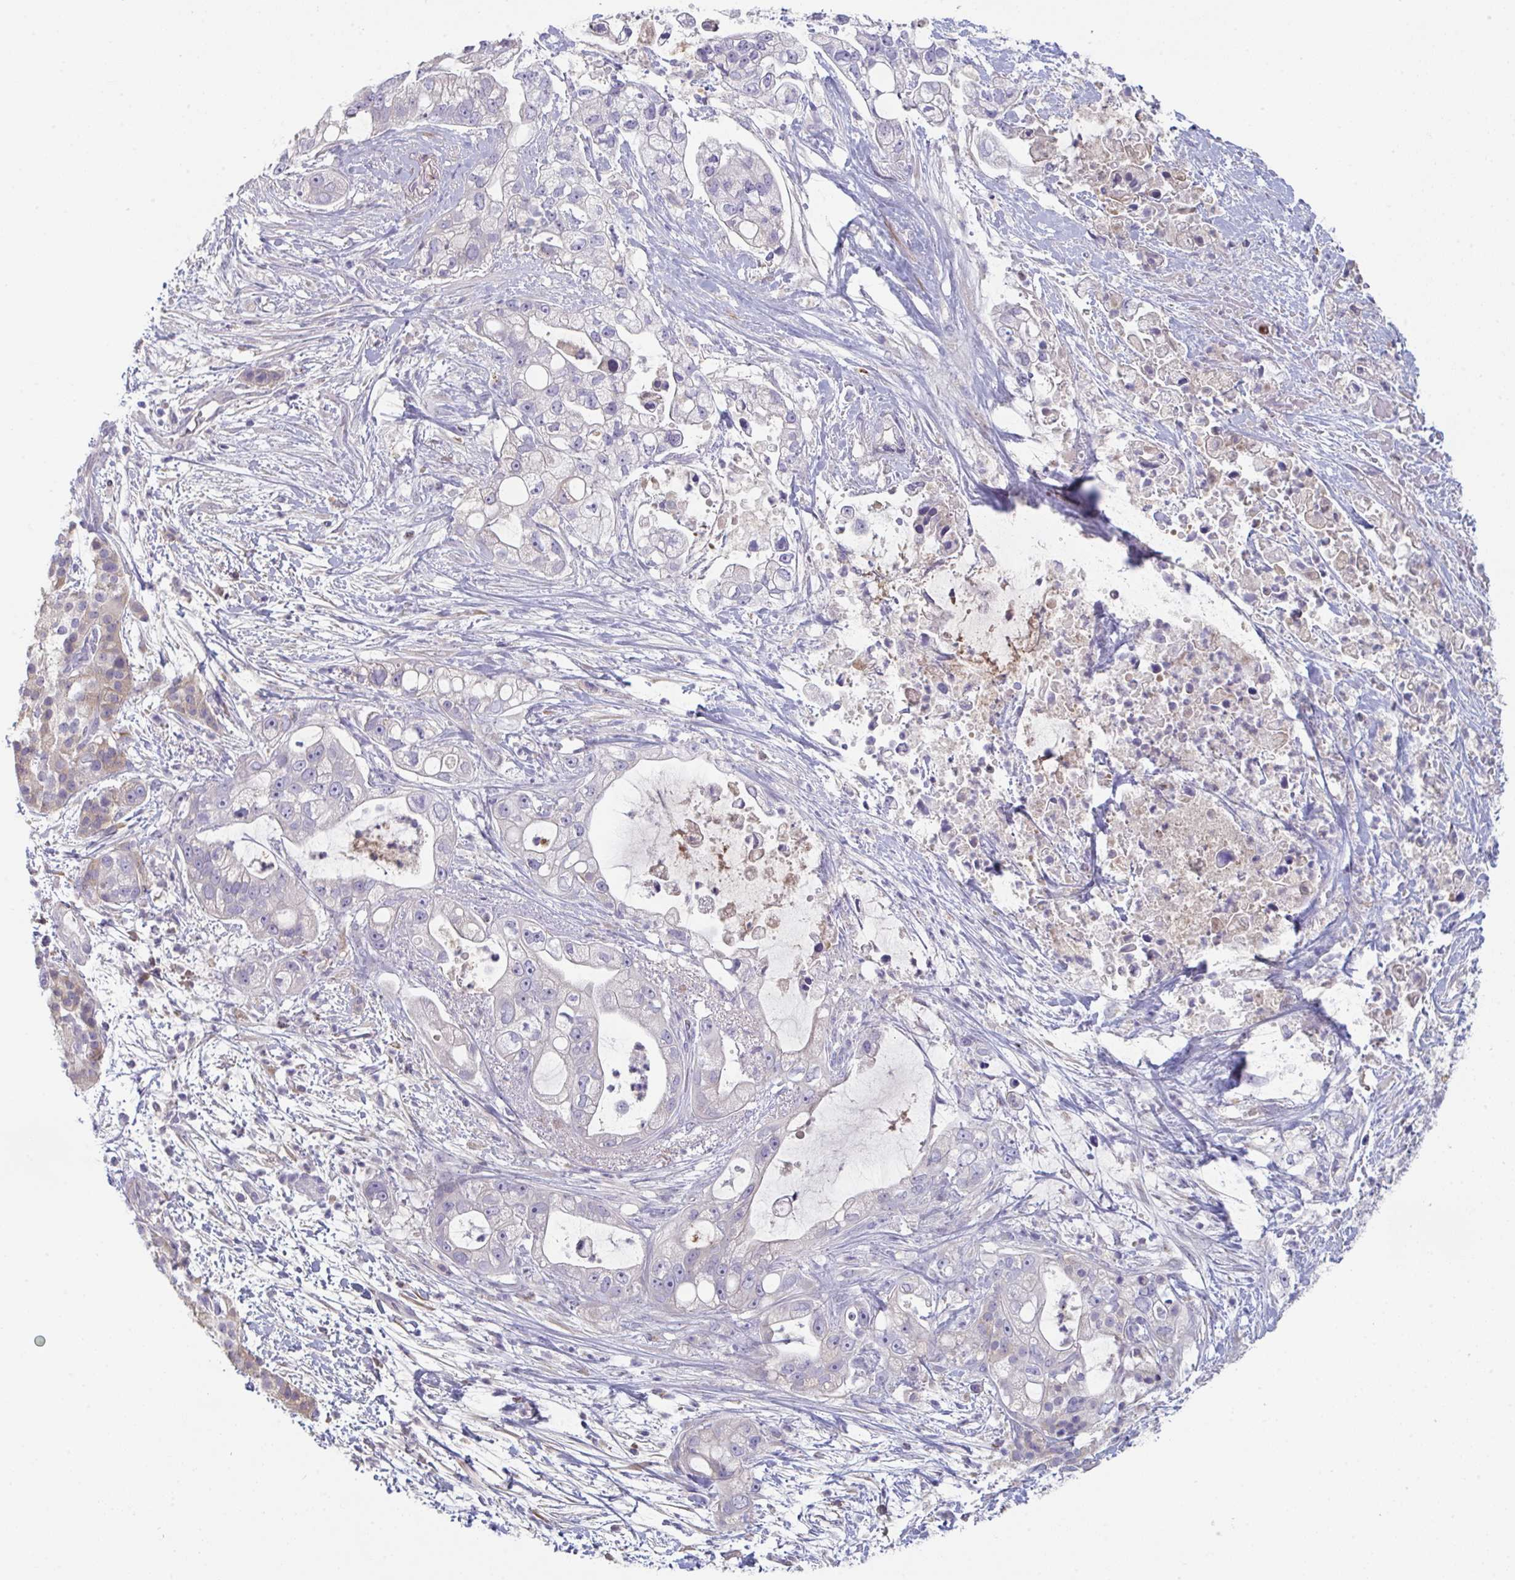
{"staining": {"intensity": "negative", "quantity": "none", "location": "none"}, "tissue": "pancreatic cancer", "cell_type": "Tumor cells", "image_type": "cancer", "snomed": [{"axis": "morphology", "description": "Adenocarcinoma, NOS"}, {"axis": "topography", "description": "Pancreas"}], "caption": "Pancreatic cancer (adenocarcinoma) stained for a protein using immunohistochemistry displays no positivity tumor cells.", "gene": "HGFAC", "patient": {"sex": "female", "age": 69}}